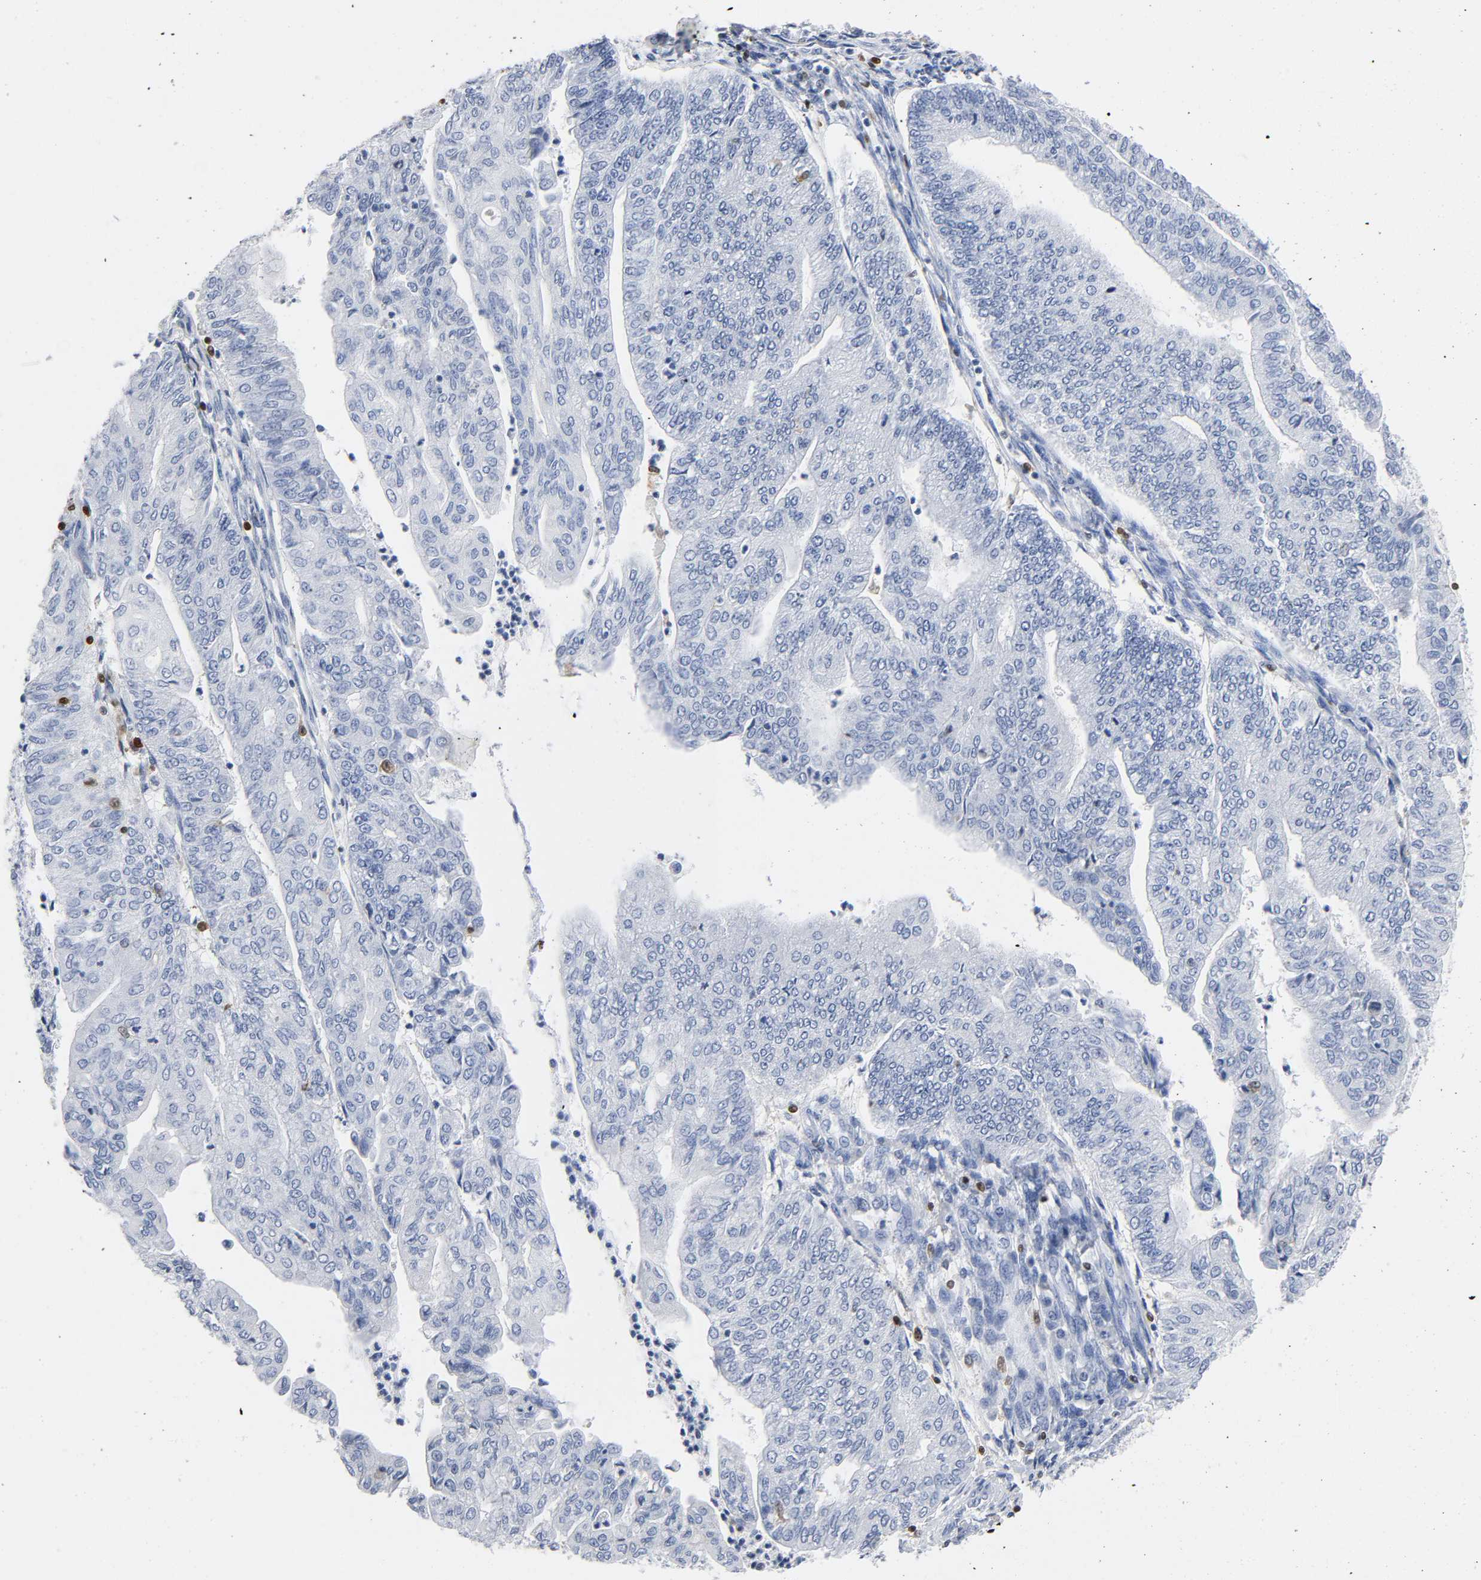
{"staining": {"intensity": "negative", "quantity": "none", "location": "none"}, "tissue": "endometrial cancer", "cell_type": "Tumor cells", "image_type": "cancer", "snomed": [{"axis": "morphology", "description": "Adenocarcinoma, NOS"}, {"axis": "topography", "description": "Endometrium"}], "caption": "Tumor cells show no significant protein expression in endometrial adenocarcinoma.", "gene": "DOK2", "patient": {"sex": "female", "age": 59}}